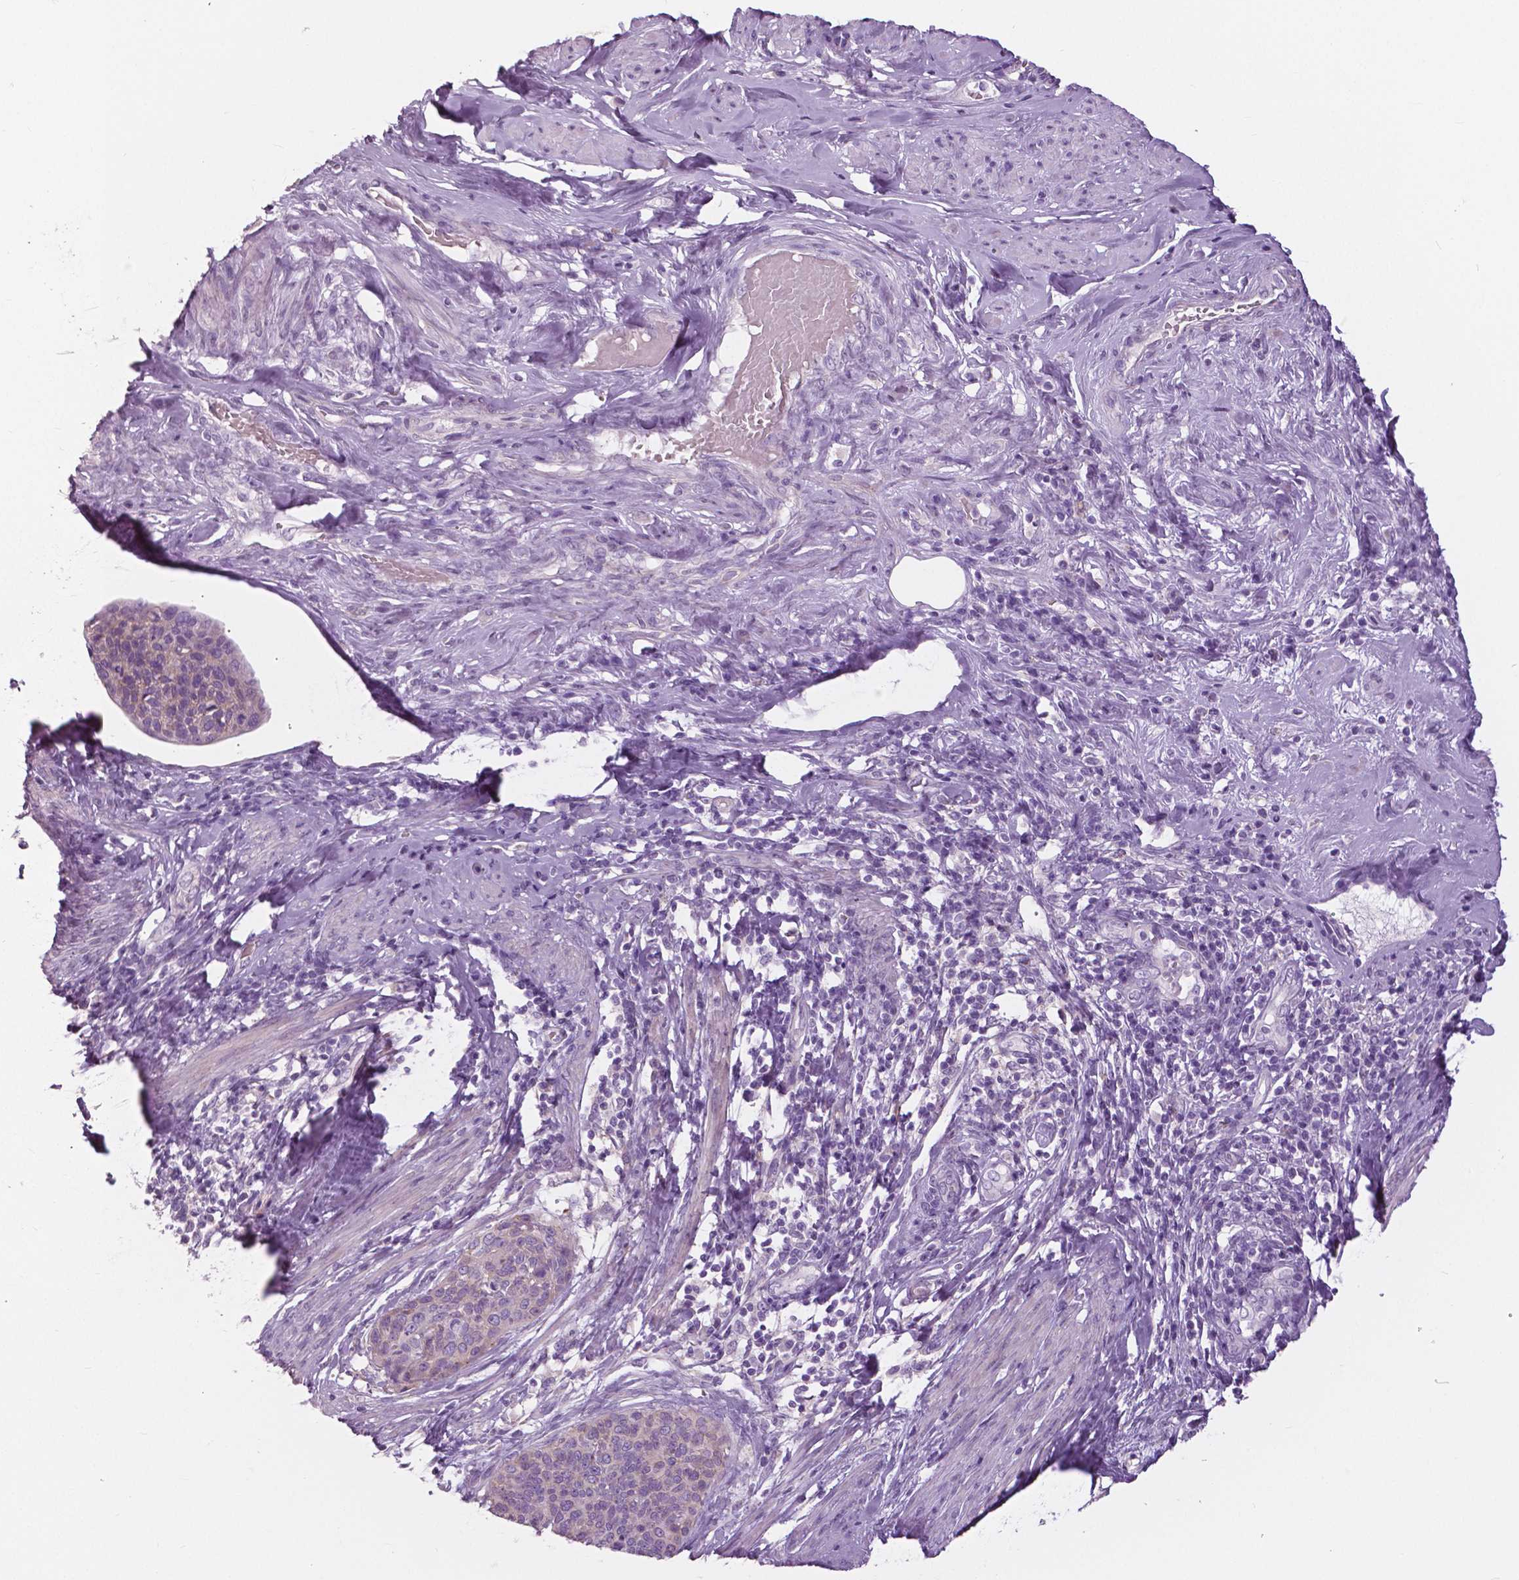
{"staining": {"intensity": "negative", "quantity": "none", "location": "none"}, "tissue": "cervical cancer", "cell_type": "Tumor cells", "image_type": "cancer", "snomed": [{"axis": "morphology", "description": "Squamous cell carcinoma, NOS"}, {"axis": "topography", "description": "Cervix"}], "caption": "Micrograph shows no protein staining in tumor cells of cervical cancer tissue.", "gene": "SERPINI1", "patient": {"sex": "female", "age": 69}}